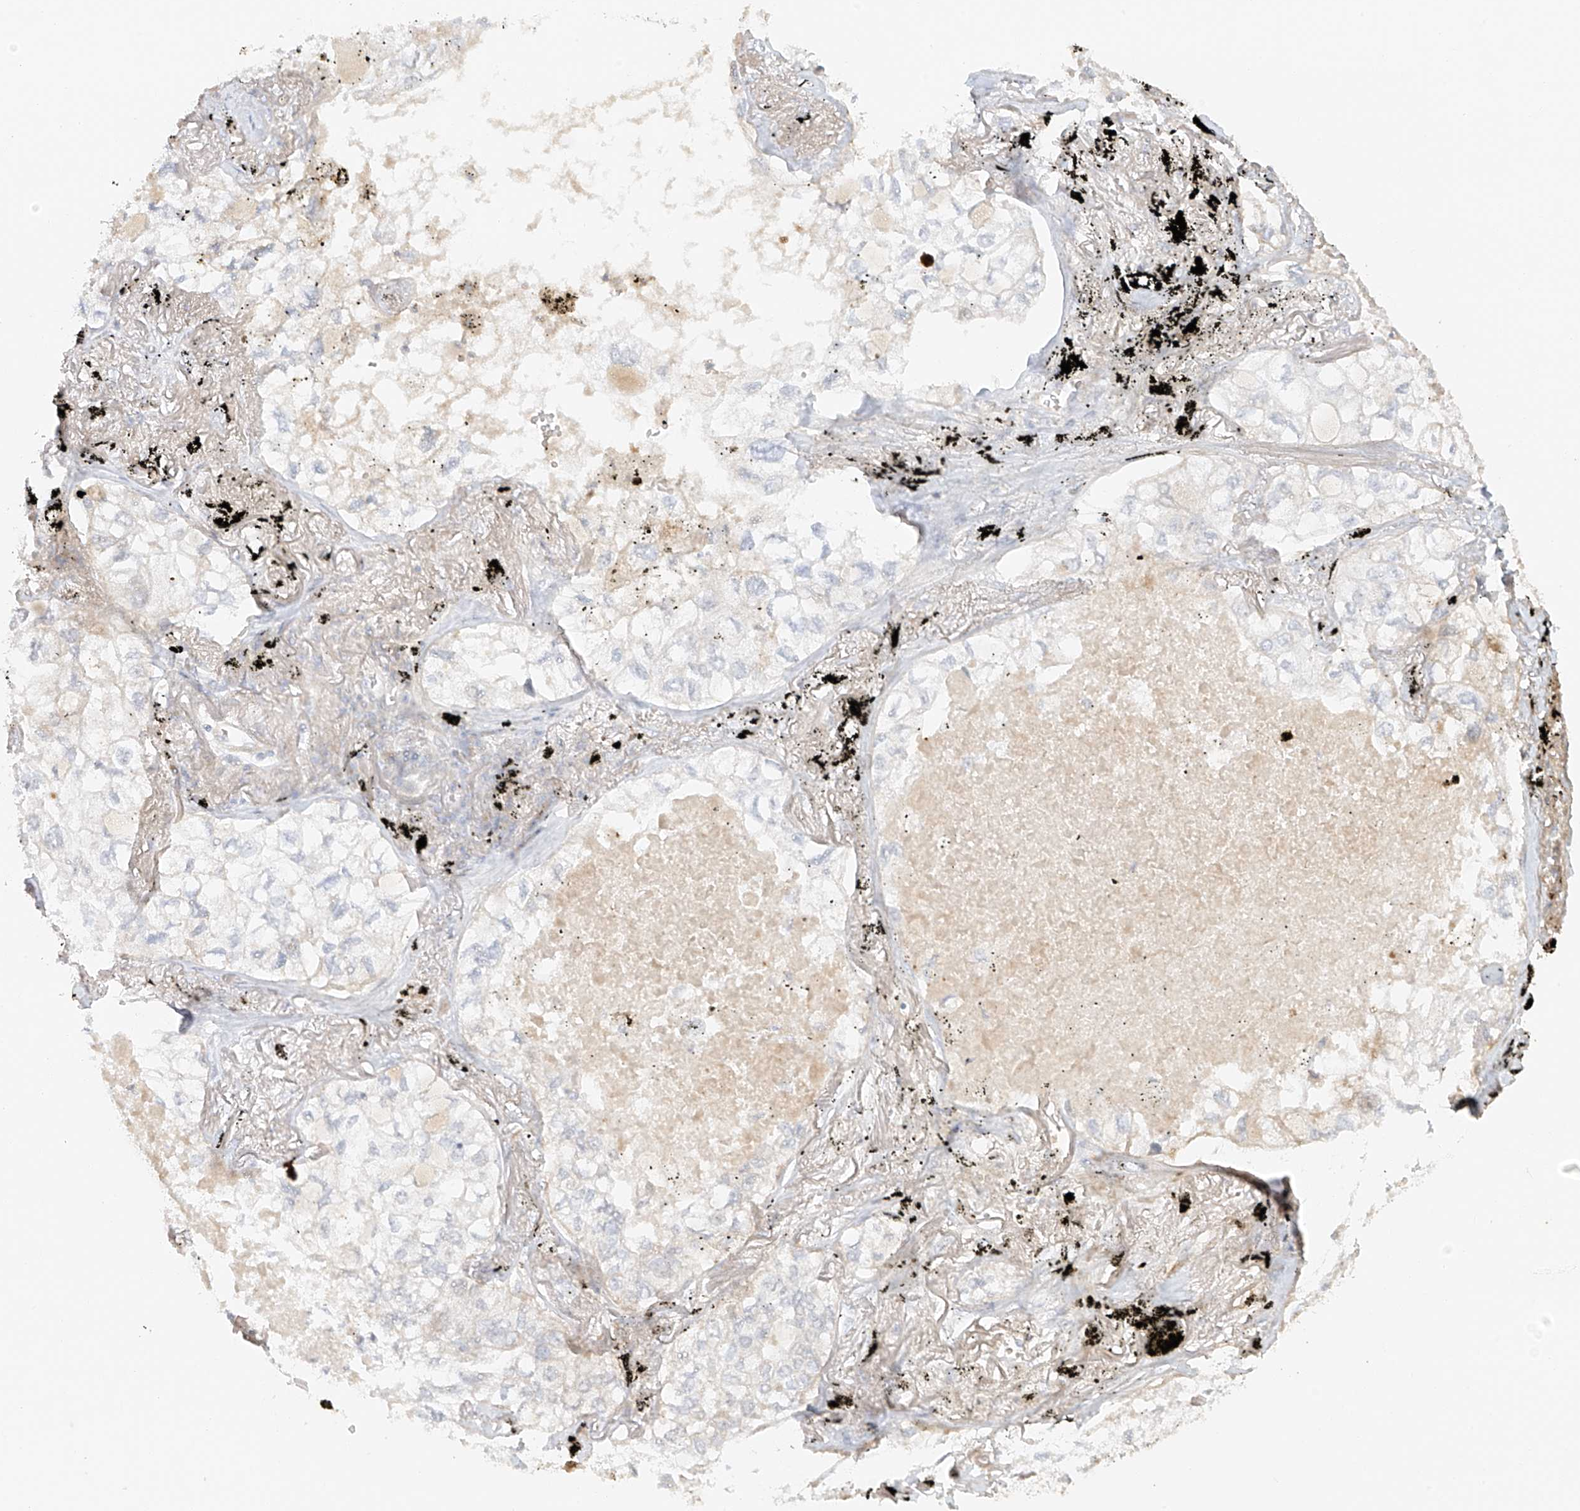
{"staining": {"intensity": "negative", "quantity": "none", "location": "none"}, "tissue": "lung cancer", "cell_type": "Tumor cells", "image_type": "cancer", "snomed": [{"axis": "morphology", "description": "Adenocarcinoma, NOS"}, {"axis": "topography", "description": "Lung"}], "caption": "DAB (3,3'-diaminobenzidine) immunohistochemical staining of adenocarcinoma (lung) exhibits no significant expression in tumor cells. (Stains: DAB IHC with hematoxylin counter stain, Microscopy: brightfield microscopy at high magnification).", "gene": "MIPEP", "patient": {"sex": "male", "age": 65}}